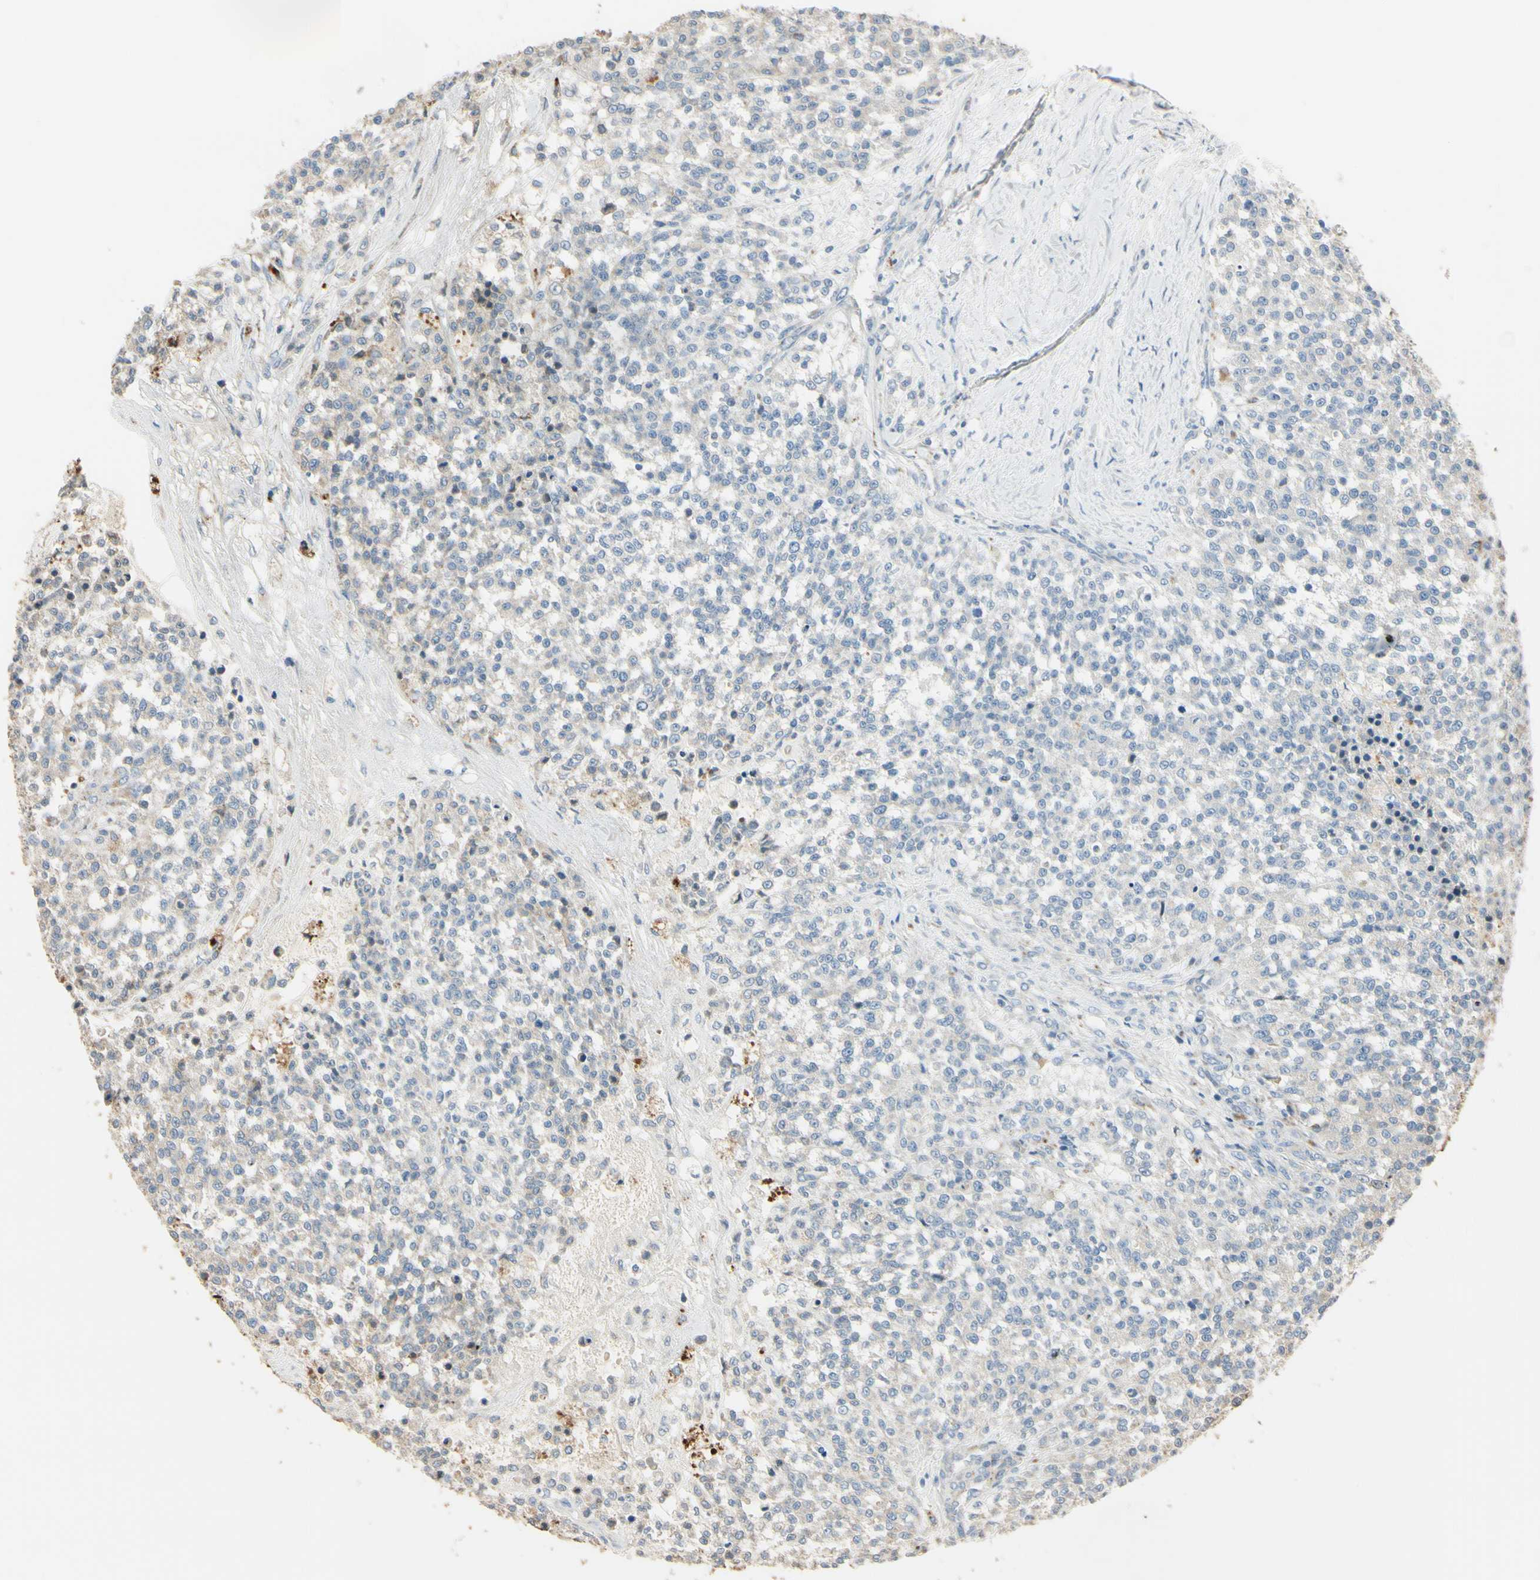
{"staining": {"intensity": "weak", "quantity": "25%-75%", "location": "cytoplasmic/membranous"}, "tissue": "testis cancer", "cell_type": "Tumor cells", "image_type": "cancer", "snomed": [{"axis": "morphology", "description": "Seminoma, NOS"}, {"axis": "topography", "description": "Testis"}], "caption": "High-magnification brightfield microscopy of testis cancer (seminoma) stained with DAB (3,3'-diaminobenzidine) (brown) and counterstained with hematoxylin (blue). tumor cells exhibit weak cytoplasmic/membranous positivity is appreciated in about25%-75% of cells.", "gene": "ANGPTL1", "patient": {"sex": "male", "age": 59}}